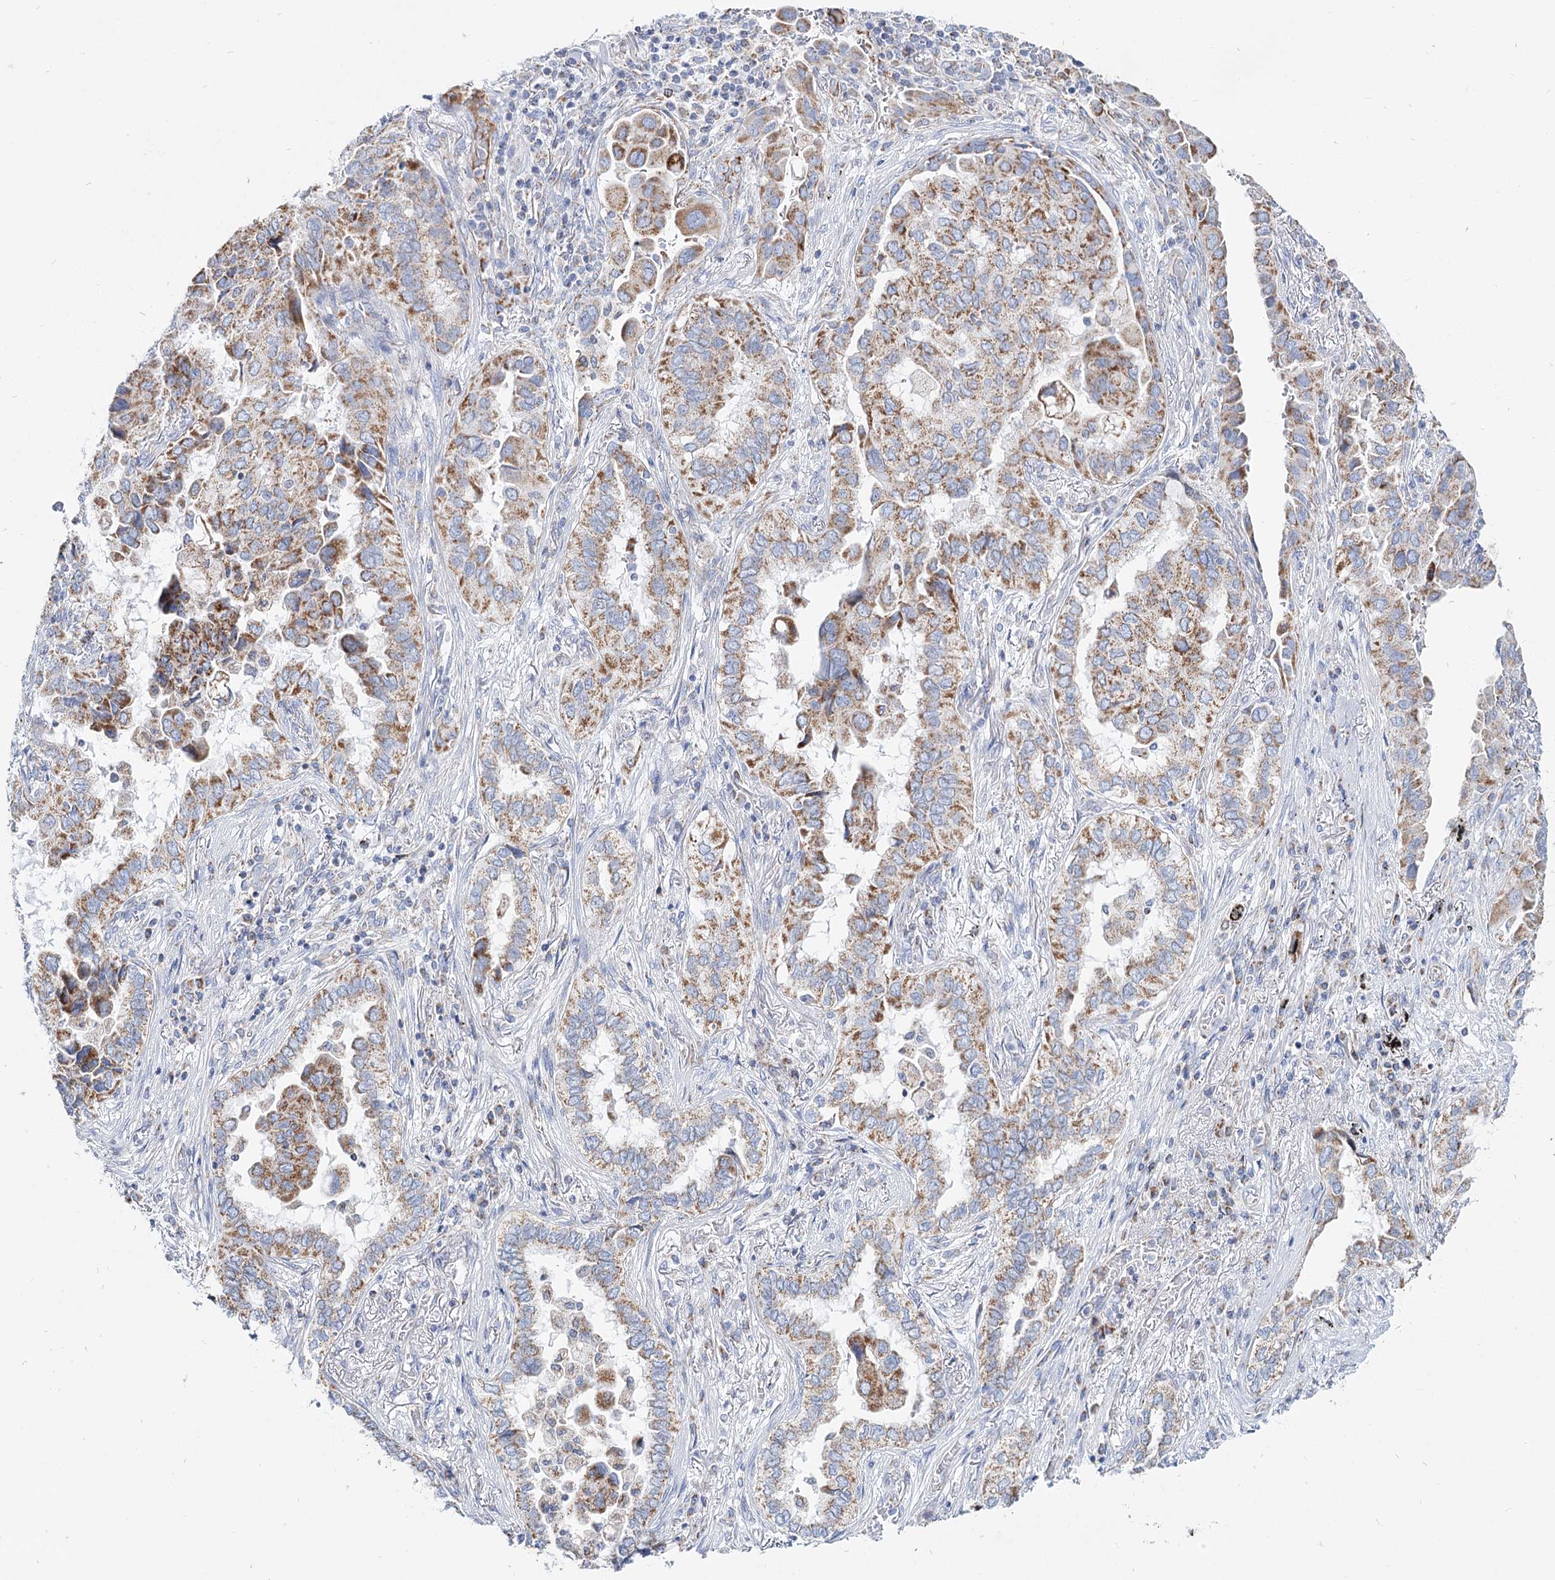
{"staining": {"intensity": "moderate", "quantity": "25%-75%", "location": "cytoplasmic/membranous"}, "tissue": "lung cancer", "cell_type": "Tumor cells", "image_type": "cancer", "snomed": [{"axis": "morphology", "description": "Adenocarcinoma, NOS"}, {"axis": "topography", "description": "Lung"}], "caption": "The image shows a brown stain indicating the presence of a protein in the cytoplasmic/membranous of tumor cells in lung cancer (adenocarcinoma).", "gene": "MCCC2", "patient": {"sex": "female", "age": 76}}